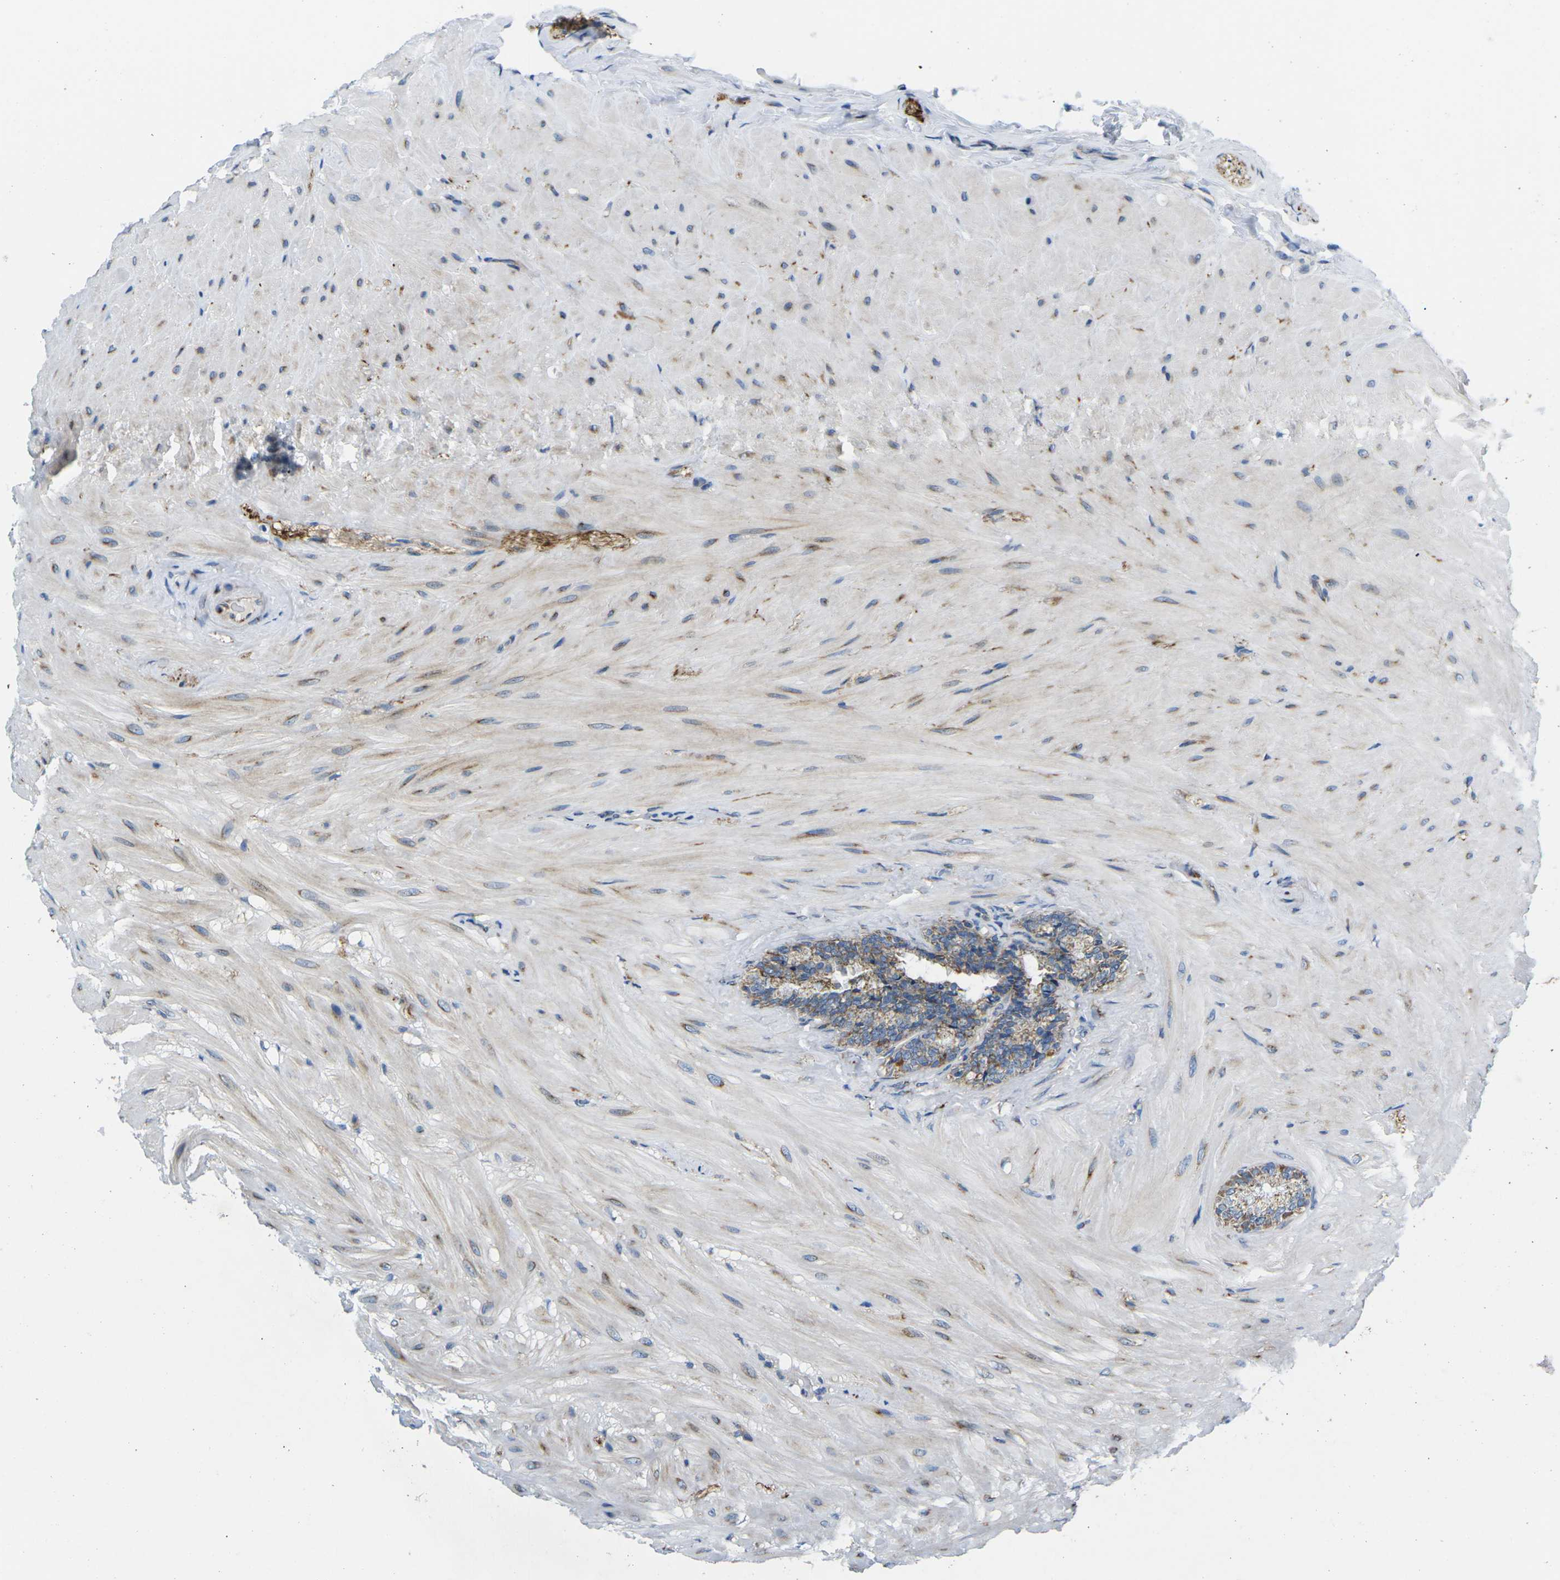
{"staining": {"intensity": "moderate", "quantity": ">75%", "location": "cytoplasmic/membranous"}, "tissue": "seminal vesicle", "cell_type": "Glandular cells", "image_type": "normal", "snomed": [{"axis": "morphology", "description": "Normal tissue, NOS"}, {"axis": "topography", "description": "Seminal veicle"}], "caption": "Immunohistochemistry (DAB (3,3'-diaminobenzidine)) staining of unremarkable seminal vesicle shows moderate cytoplasmic/membranous protein staining in about >75% of glandular cells. (DAB (3,3'-diaminobenzidine) = brown stain, brightfield microscopy at high magnification).", "gene": "TMEFF2", "patient": {"sex": "male", "age": 46}}